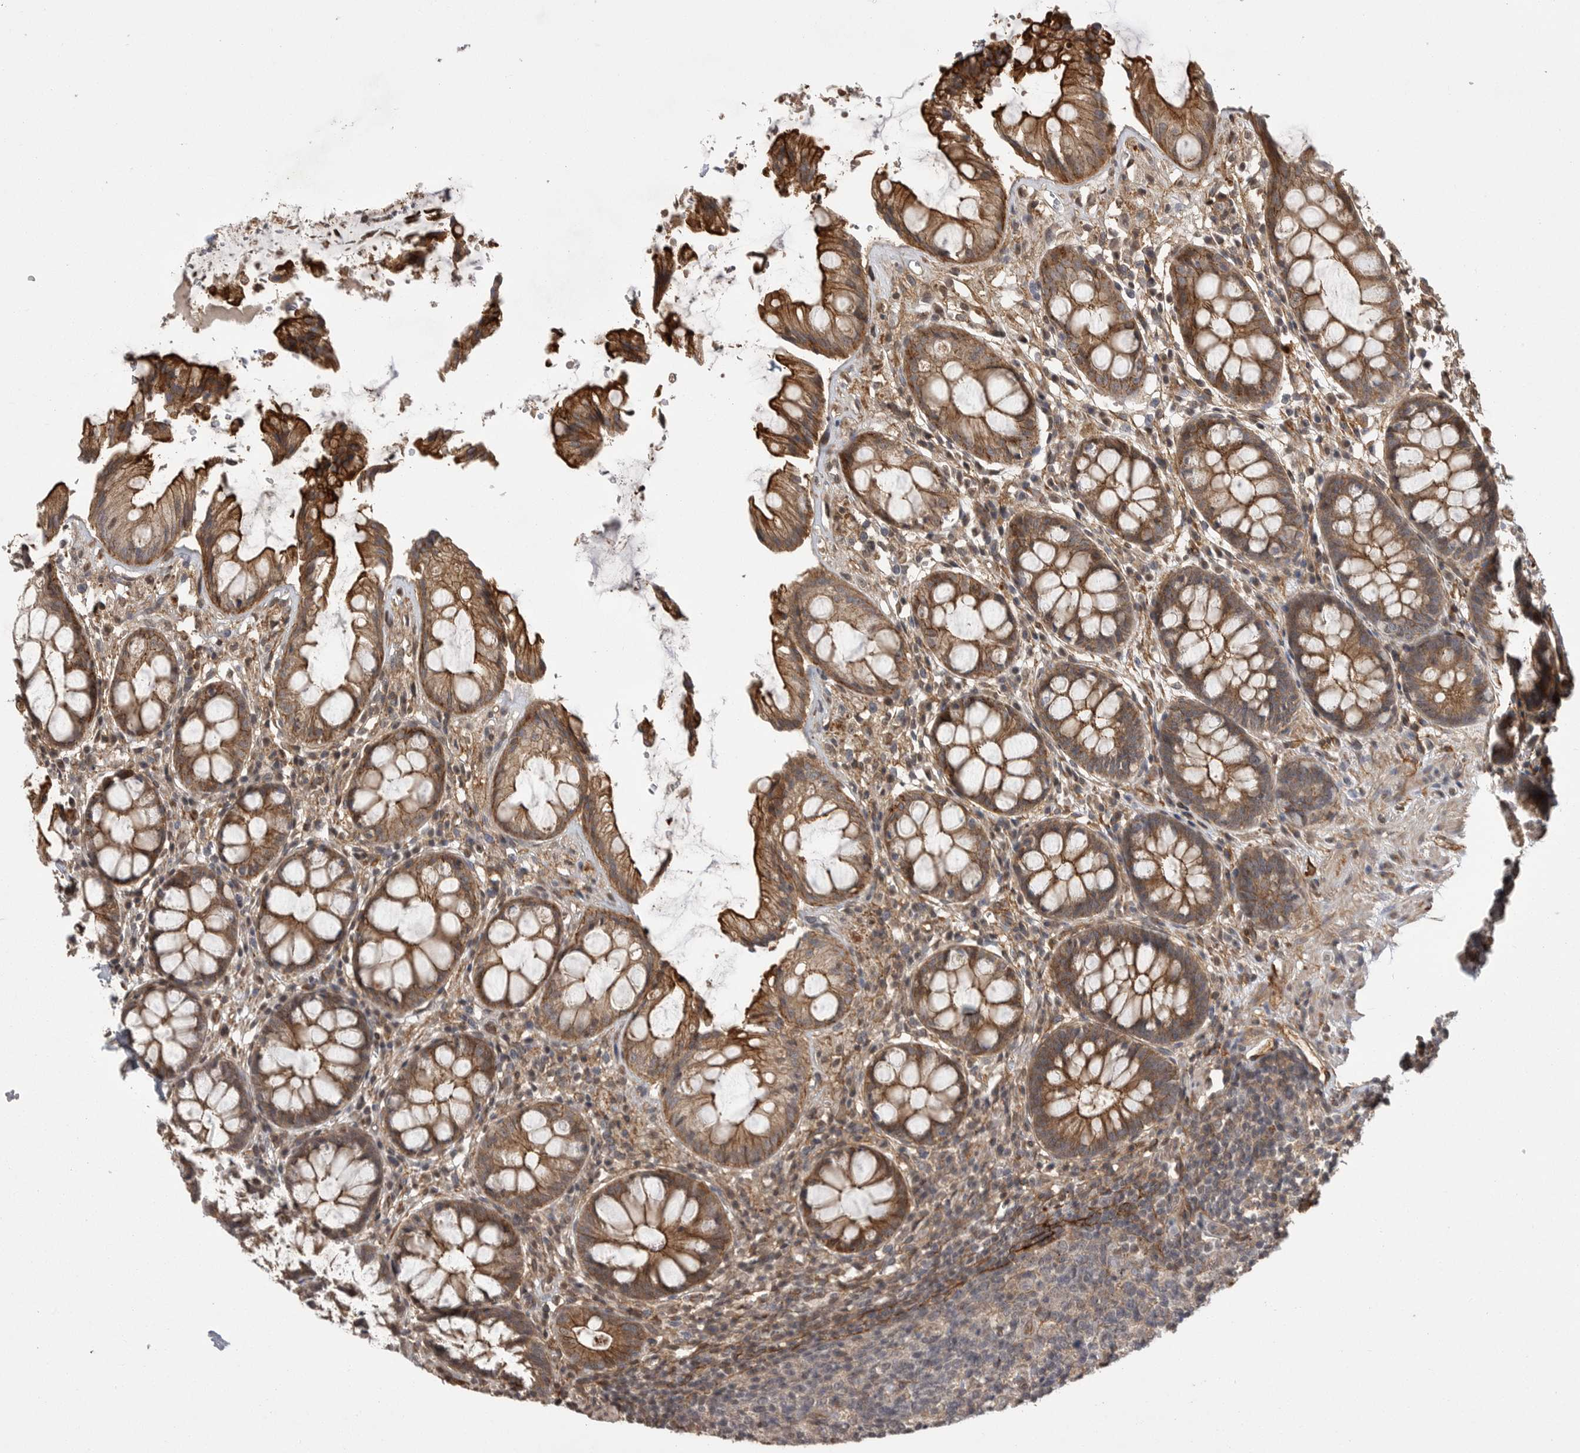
{"staining": {"intensity": "strong", "quantity": ">75%", "location": "cytoplasmic/membranous"}, "tissue": "rectum", "cell_type": "Glandular cells", "image_type": "normal", "snomed": [{"axis": "morphology", "description": "Normal tissue, NOS"}, {"axis": "topography", "description": "Rectum"}], "caption": "A micrograph of rectum stained for a protein demonstrates strong cytoplasmic/membranous brown staining in glandular cells. Using DAB (brown) and hematoxylin (blue) stains, captured at high magnification using brightfield microscopy.", "gene": "NECTIN1", "patient": {"sex": "male", "age": 64}}